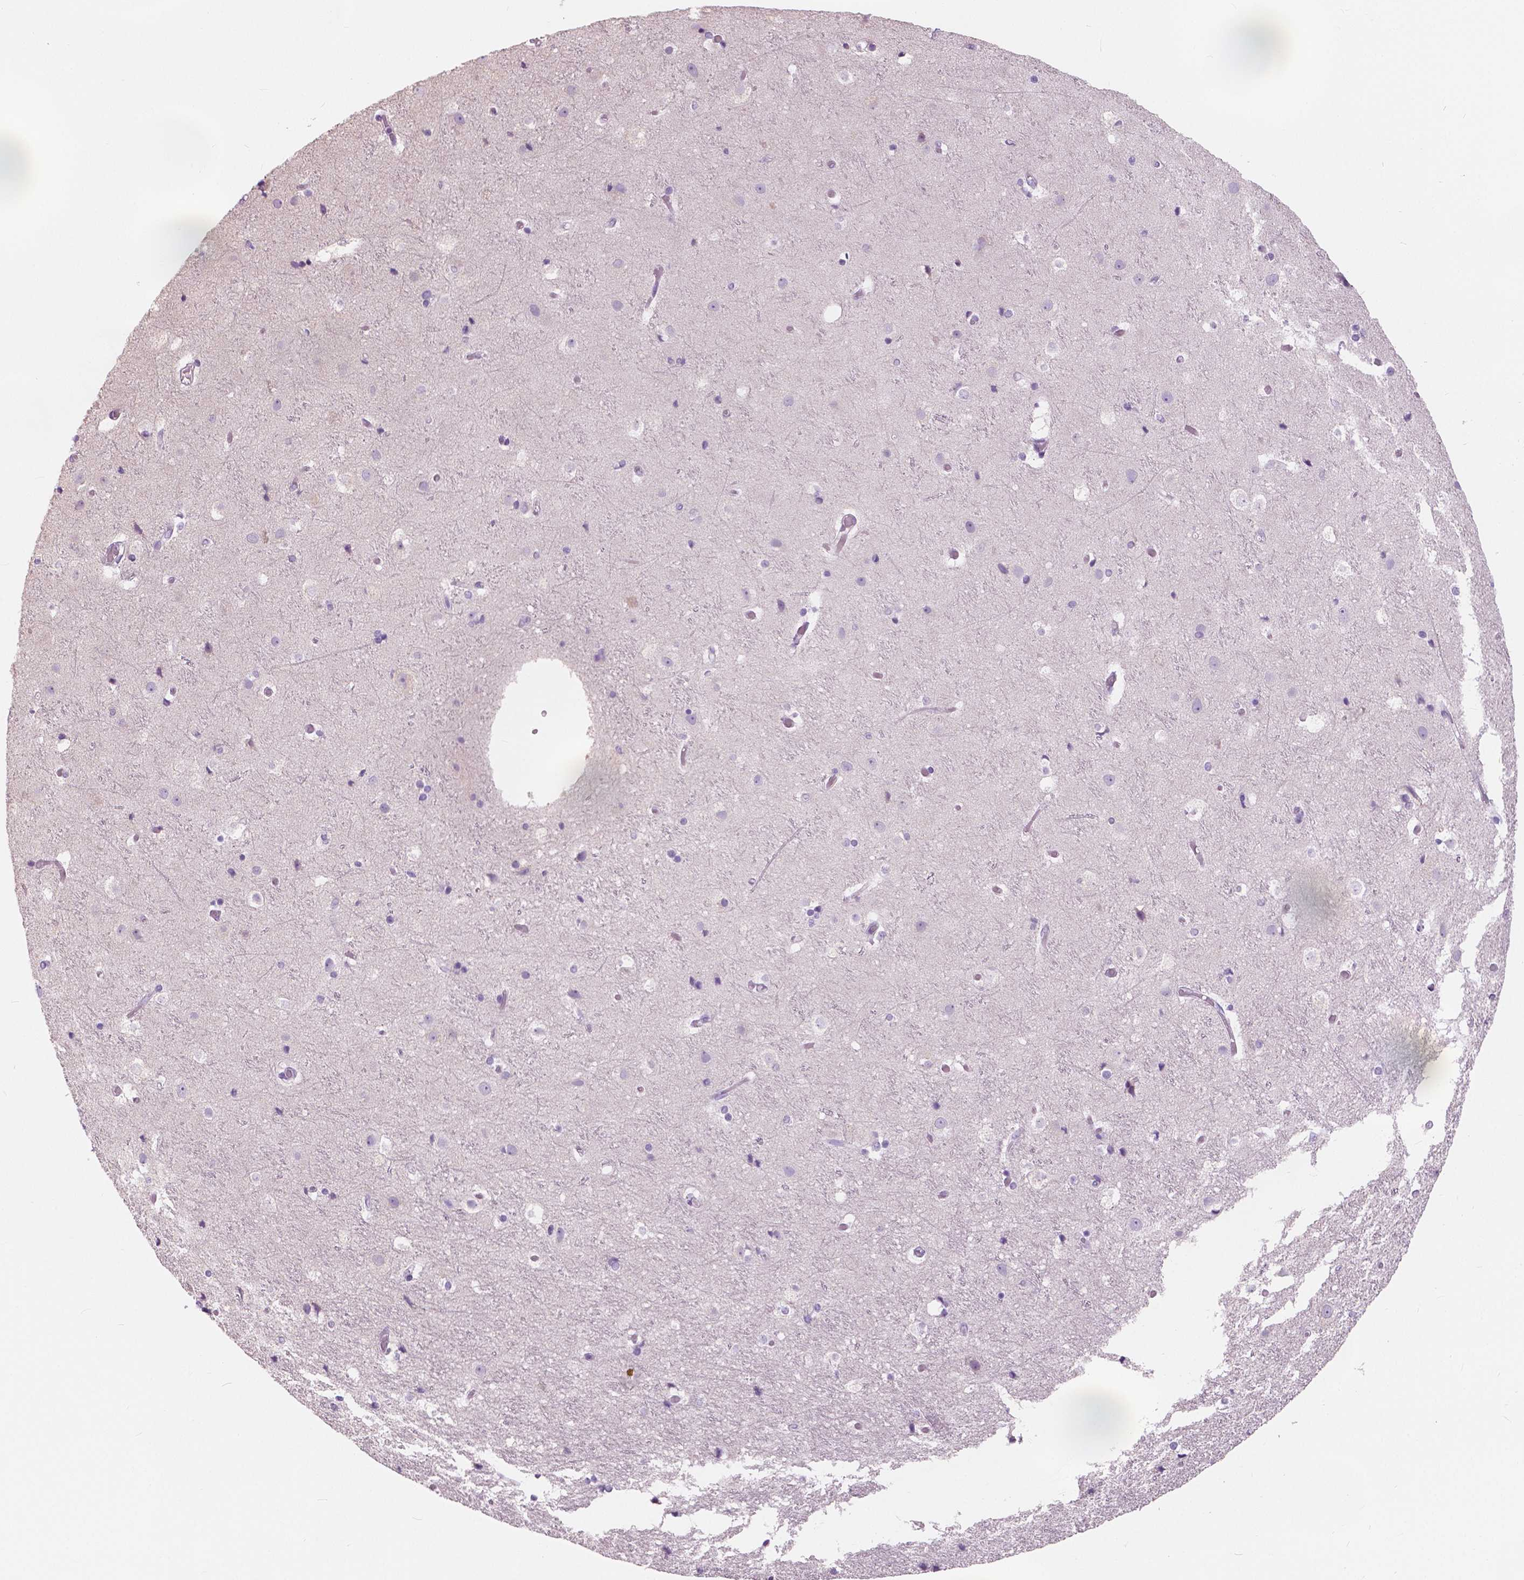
{"staining": {"intensity": "negative", "quantity": "none", "location": "none"}, "tissue": "cerebral cortex", "cell_type": "Endothelial cells", "image_type": "normal", "snomed": [{"axis": "morphology", "description": "Normal tissue, NOS"}, {"axis": "topography", "description": "Cerebral cortex"}], "caption": "High magnification brightfield microscopy of unremarkable cerebral cortex stained with DAB (brown) and counterstained with hematoxylin (blue): endothelial cells show no significant staining.", "gene": "CXCR2", "patient": {"sex": "female", "age": 52}}